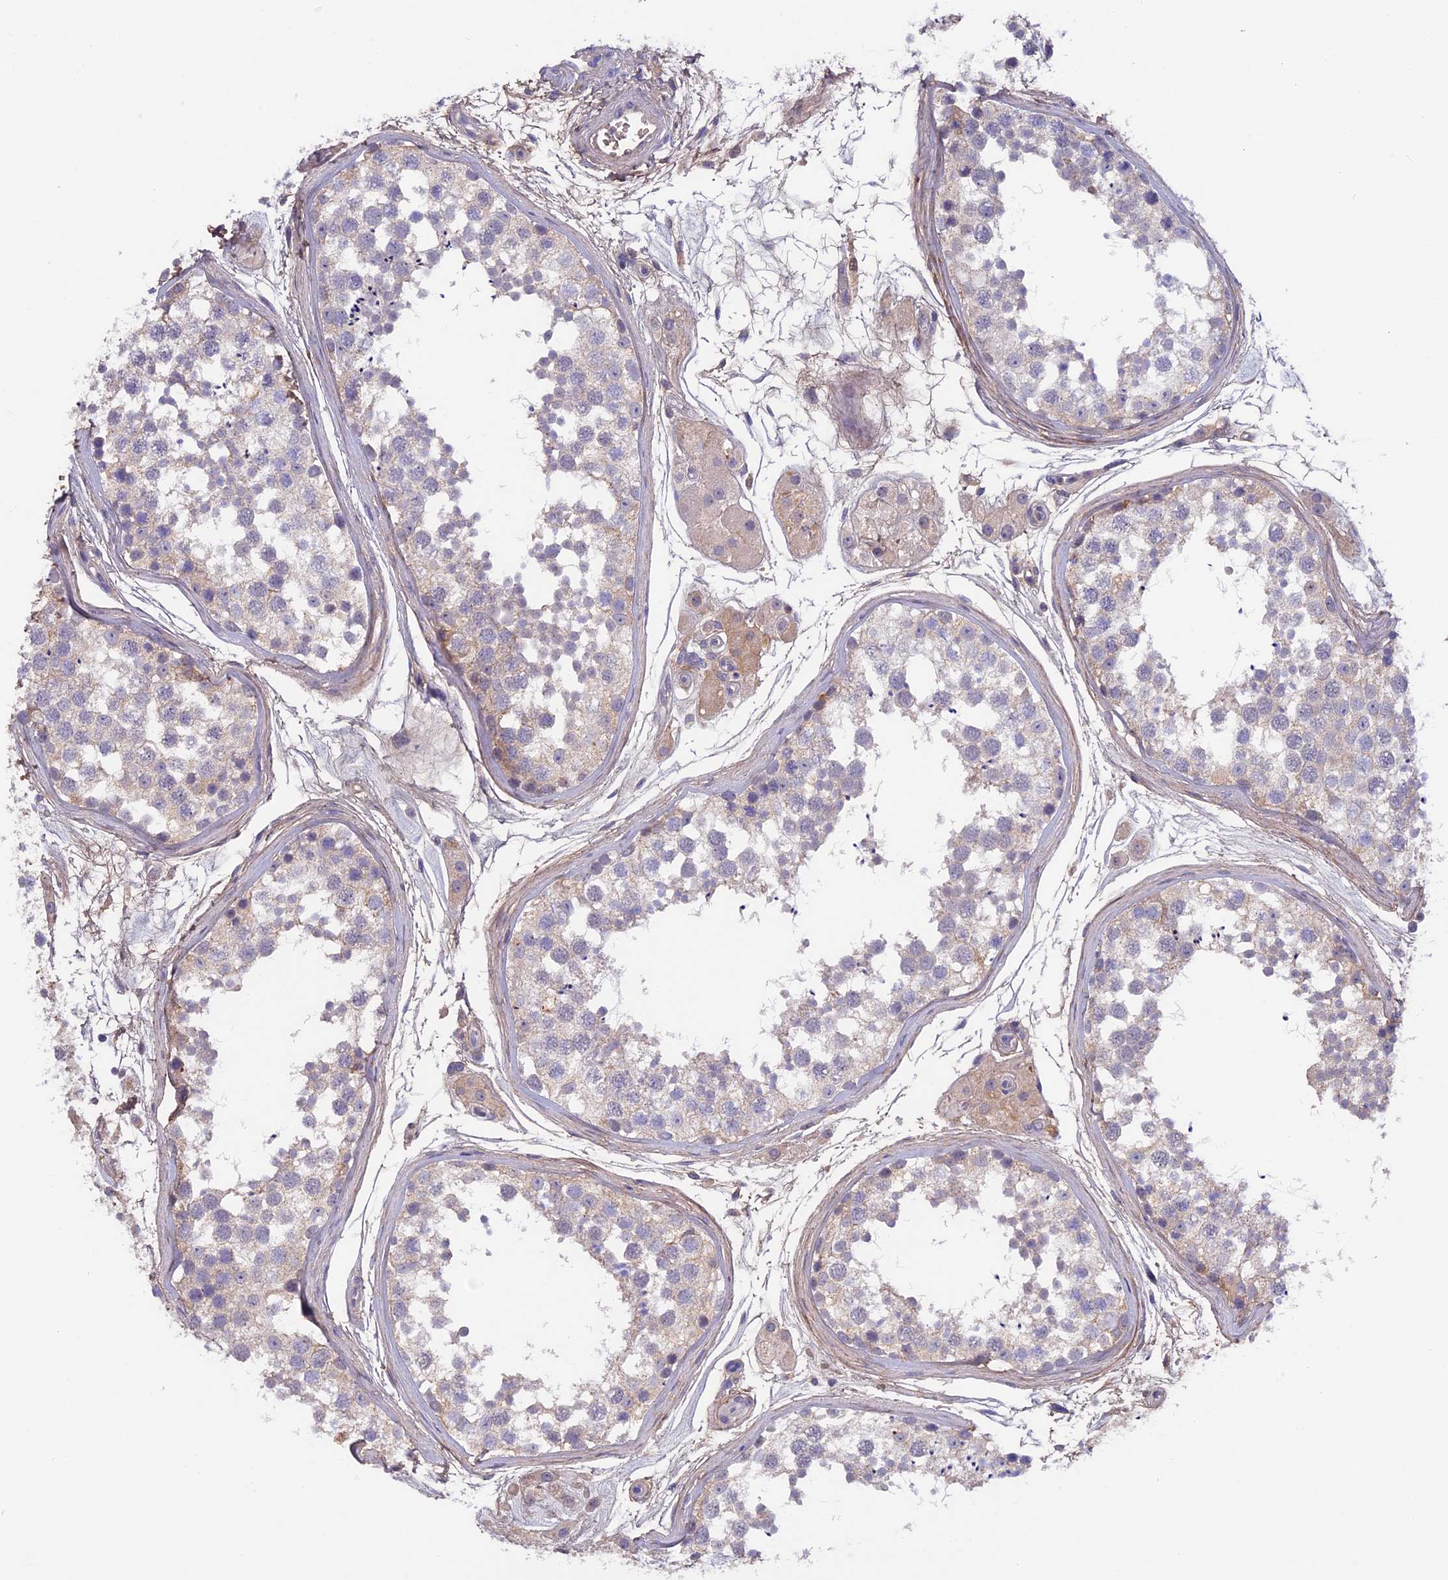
{"staining": {"intensity": "negative", "quantity": "none", "location": "none"}, "tissue": "testis", "cell_type": "Cells in seminiferous ducts", "image_type": "normal", "snomed": [{"axis": "morphology", "description": "Normal tissue, NOS"}, {"axis": "topography", "description": "Testis"}], "caption": "Immunohistochemical staining of benign testis demonstrates no significant staining in cells in seminiferous ducts.", "gene": "COL4A3", "patient": {"sex": "male", "age": 56}}